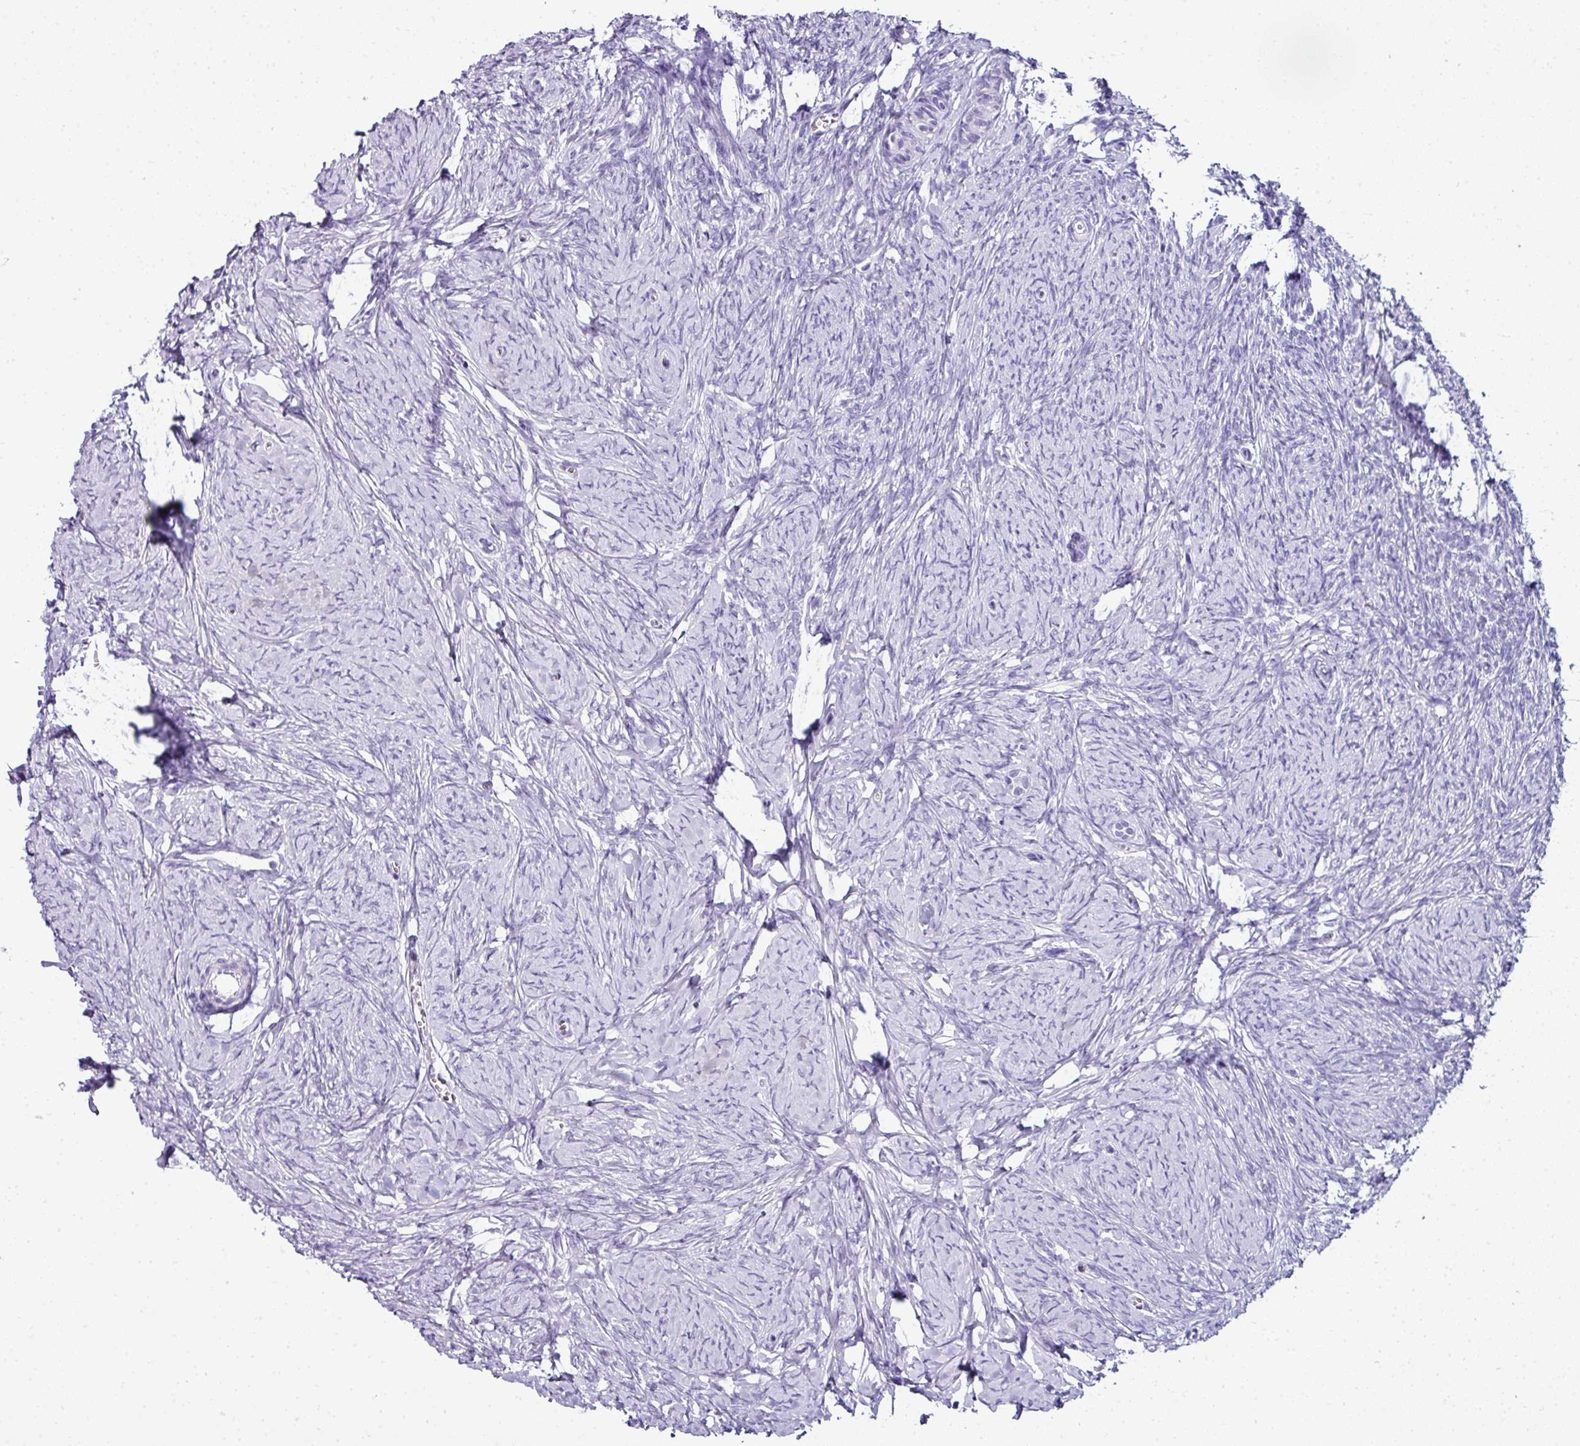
{"staining": {"intensity": "negative", "quantity": "none", "location": "none"}, "tissue": "ovary", "cell_type": "Follicle cells", "image_type": "normal", "snomed": [{"axis": "morphology", "description": "Normal tissue, NOS"}, {"axis": "topography", "description": "Ovary"}], "caption": "Immunohistochemistry micrograph of unremarkable ovary: human ovary stained with DAB reveals no significant protein staining in follicle cells.", "gene": "NAPSA", "patient": {"sex": "female", "age": 44}}